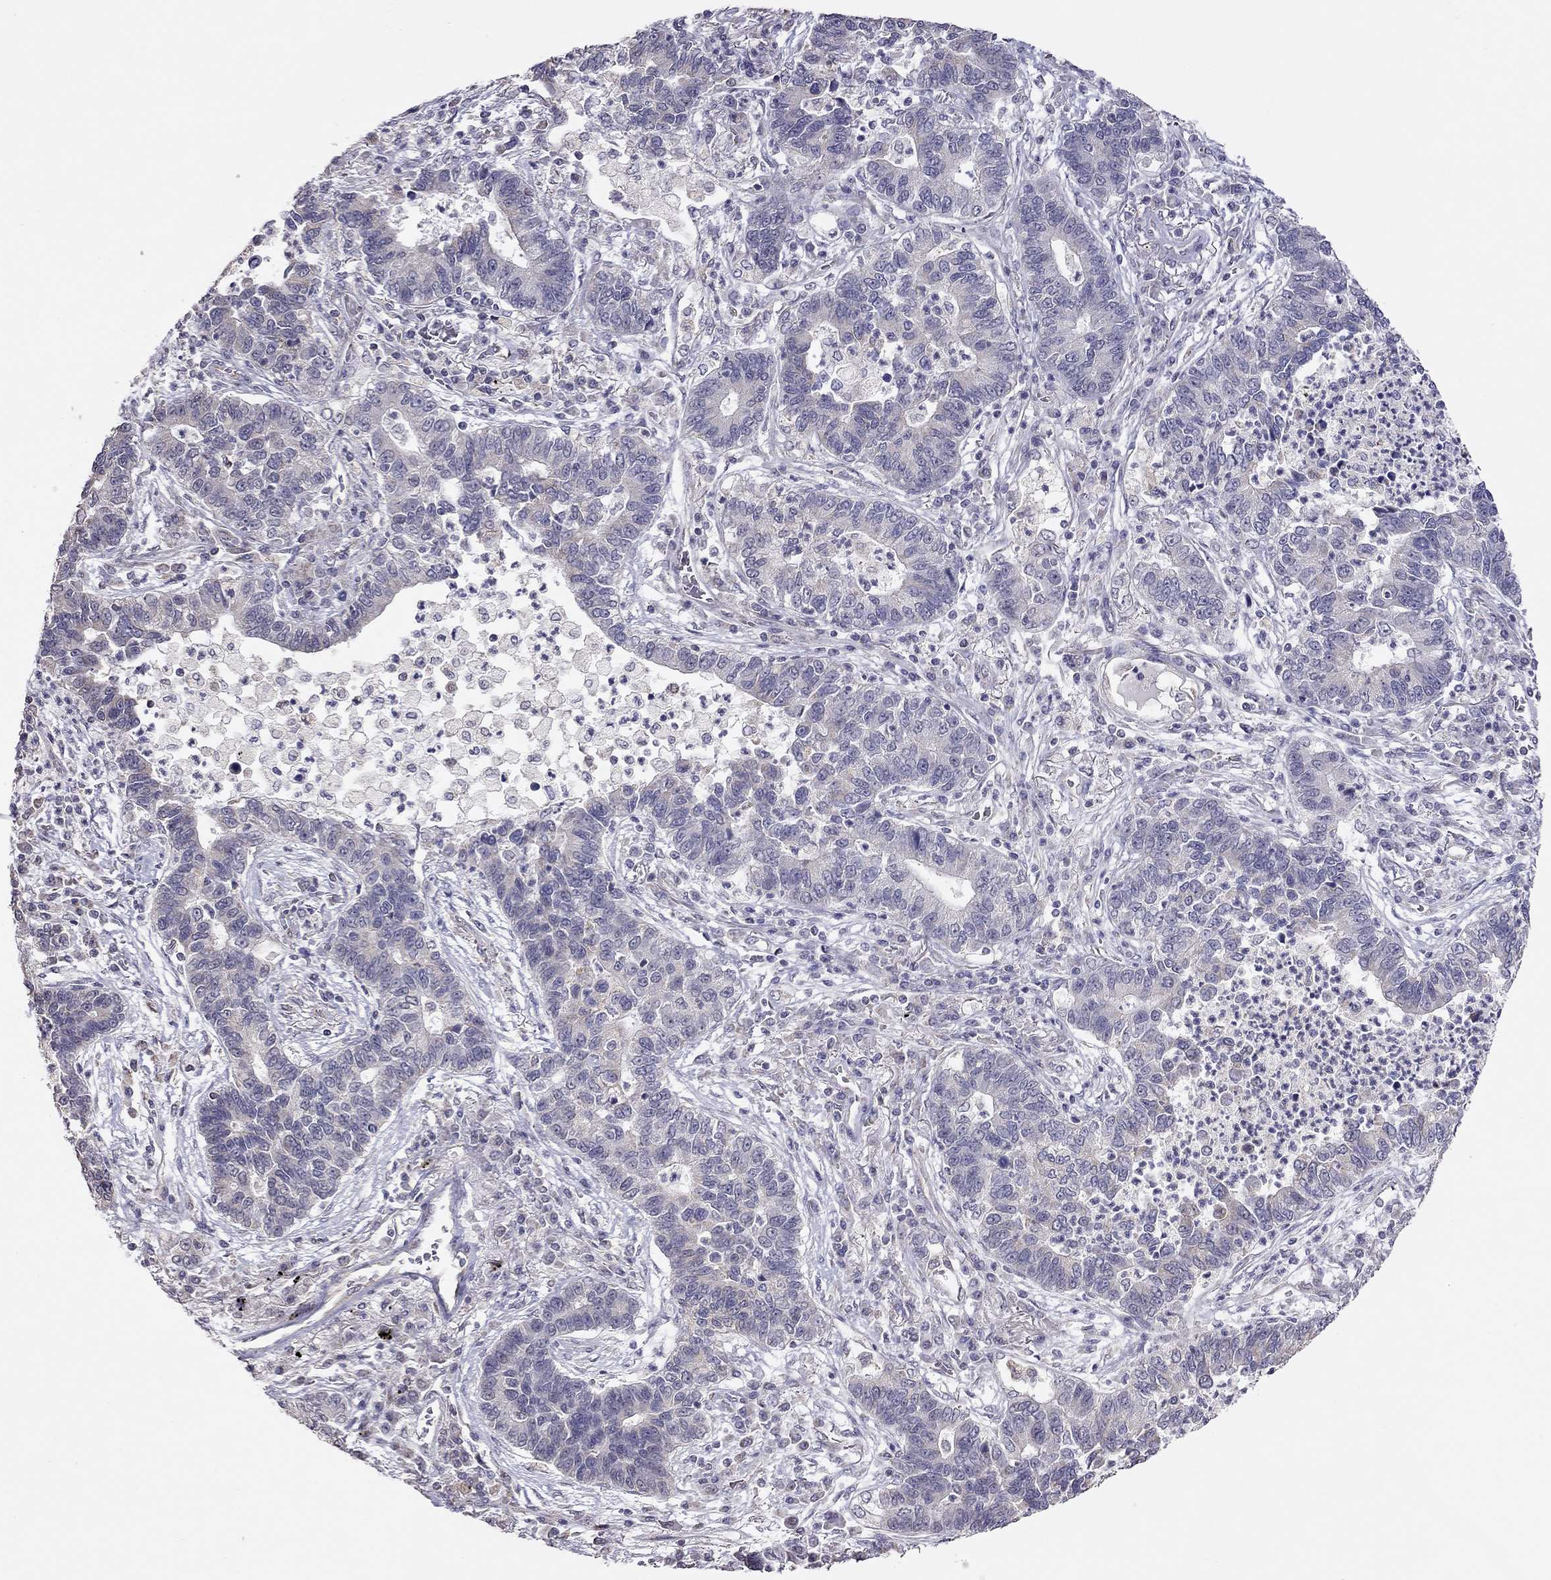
{"staining": {"intensity": "negative", "quantity": "none", "location": "none"}, "tissue": "lung cancer", "cell_type": "Tumor cells", "image_type": "cancer", "snomed": [{"axis": "morphology", "description": "Adenocarcinoma, NOS"}, {"axis": "topography", "description": "Lung"}], "caption": "Adenocarcinoma (lung) stained for a protein using immunohistochemistry (IHC) reveals no staining tumor cells.", "gene": "LRIT3", "patient": {"sex": "female", "age": 57}}